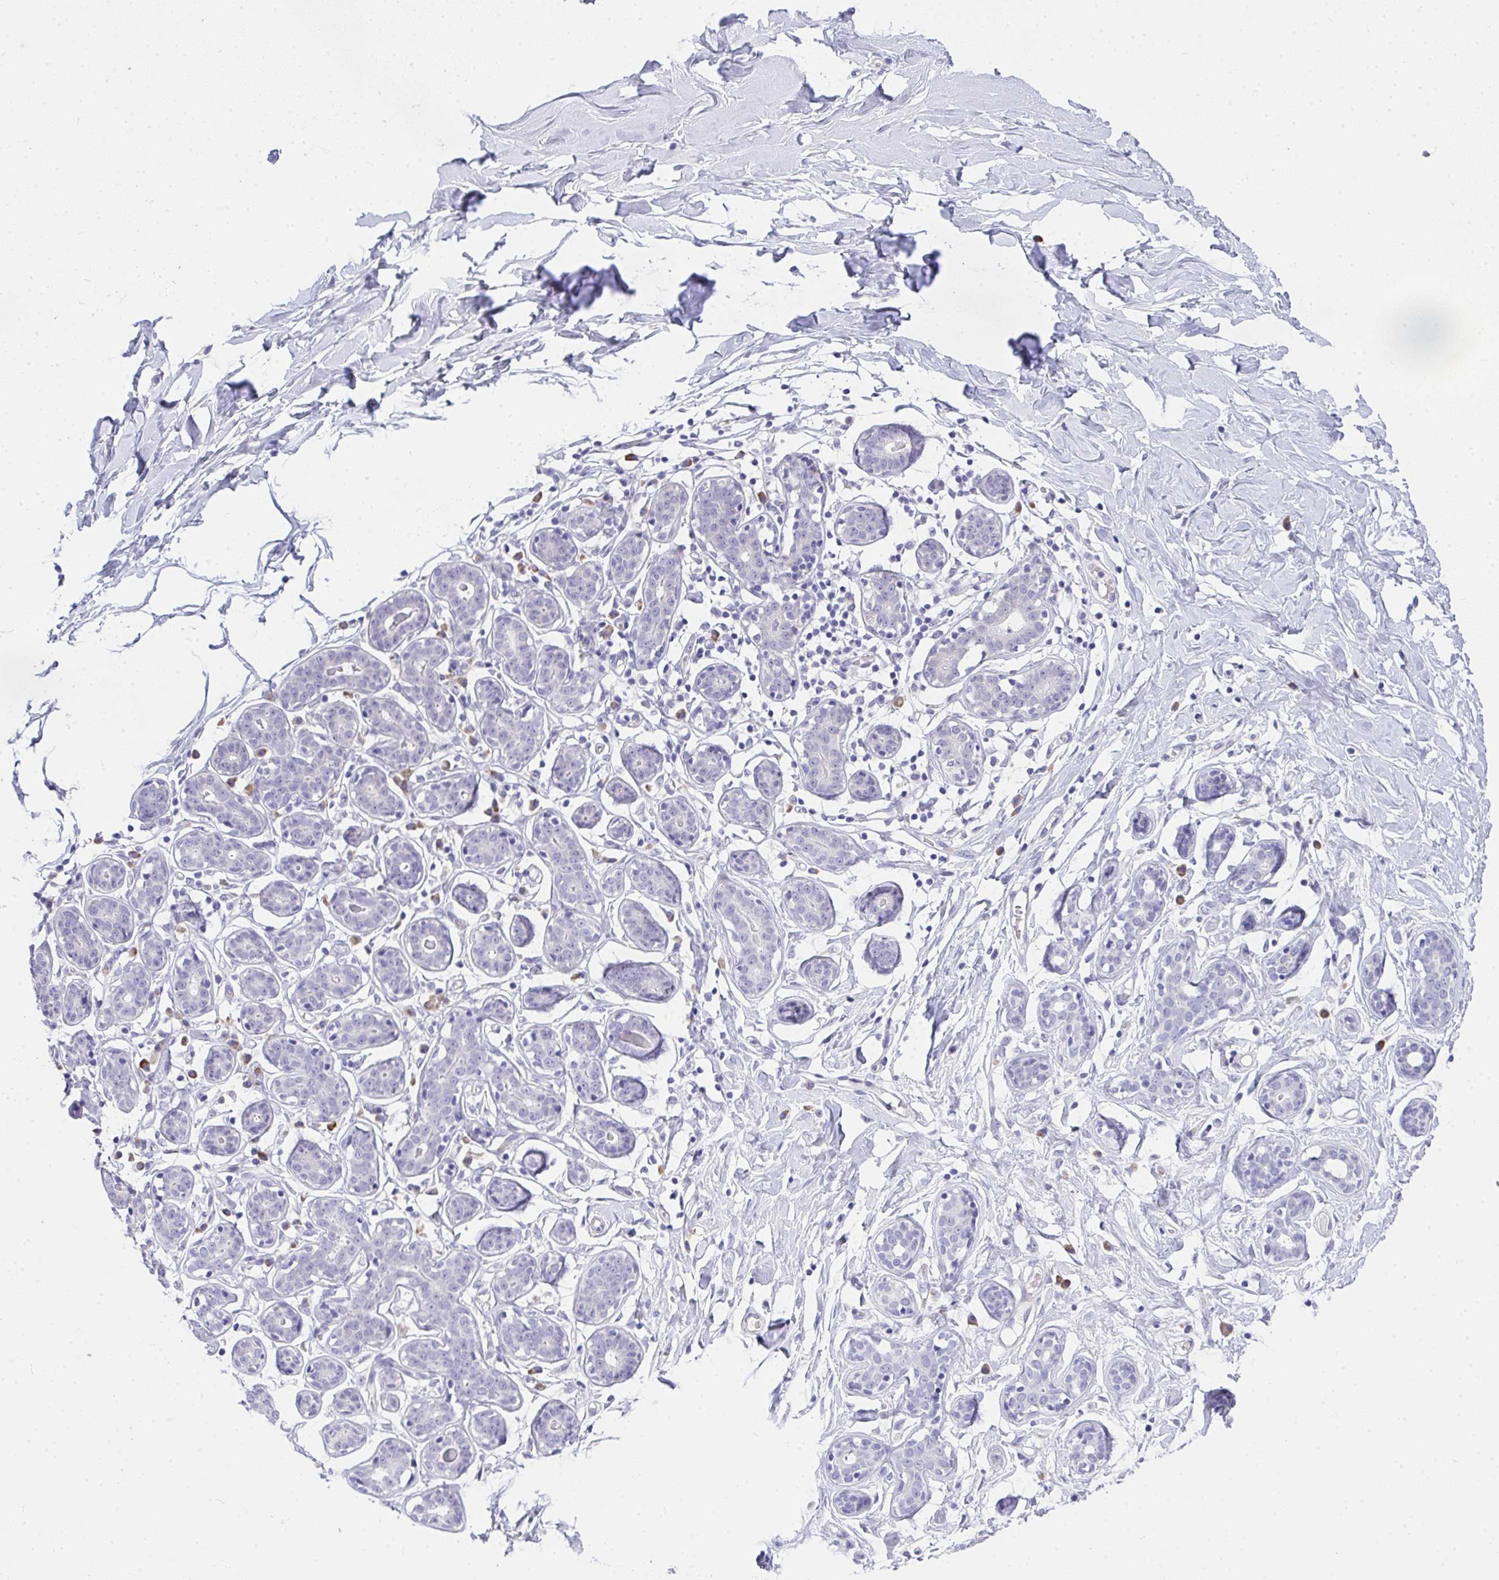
{"staining": {"intensity": "negative", "quantity": "none", "location": "none"}, "tissue": "breast", "cell_type": "Adipocytes", "image_type": "normal", "snomed": [{"axis": "morphology", "description": "Normal tissue, NOS"}, {"axis": "topography", "description": "Breast"}], "caption": "Histopathology image shows no significant protein positivity in adipocytes of unremarkable breast. (DAB (3,3'-diaminobenzidine) IHC, high magnification).", "gene": "ADRA2C", "patient": {"sex": "female", "age": 27}}